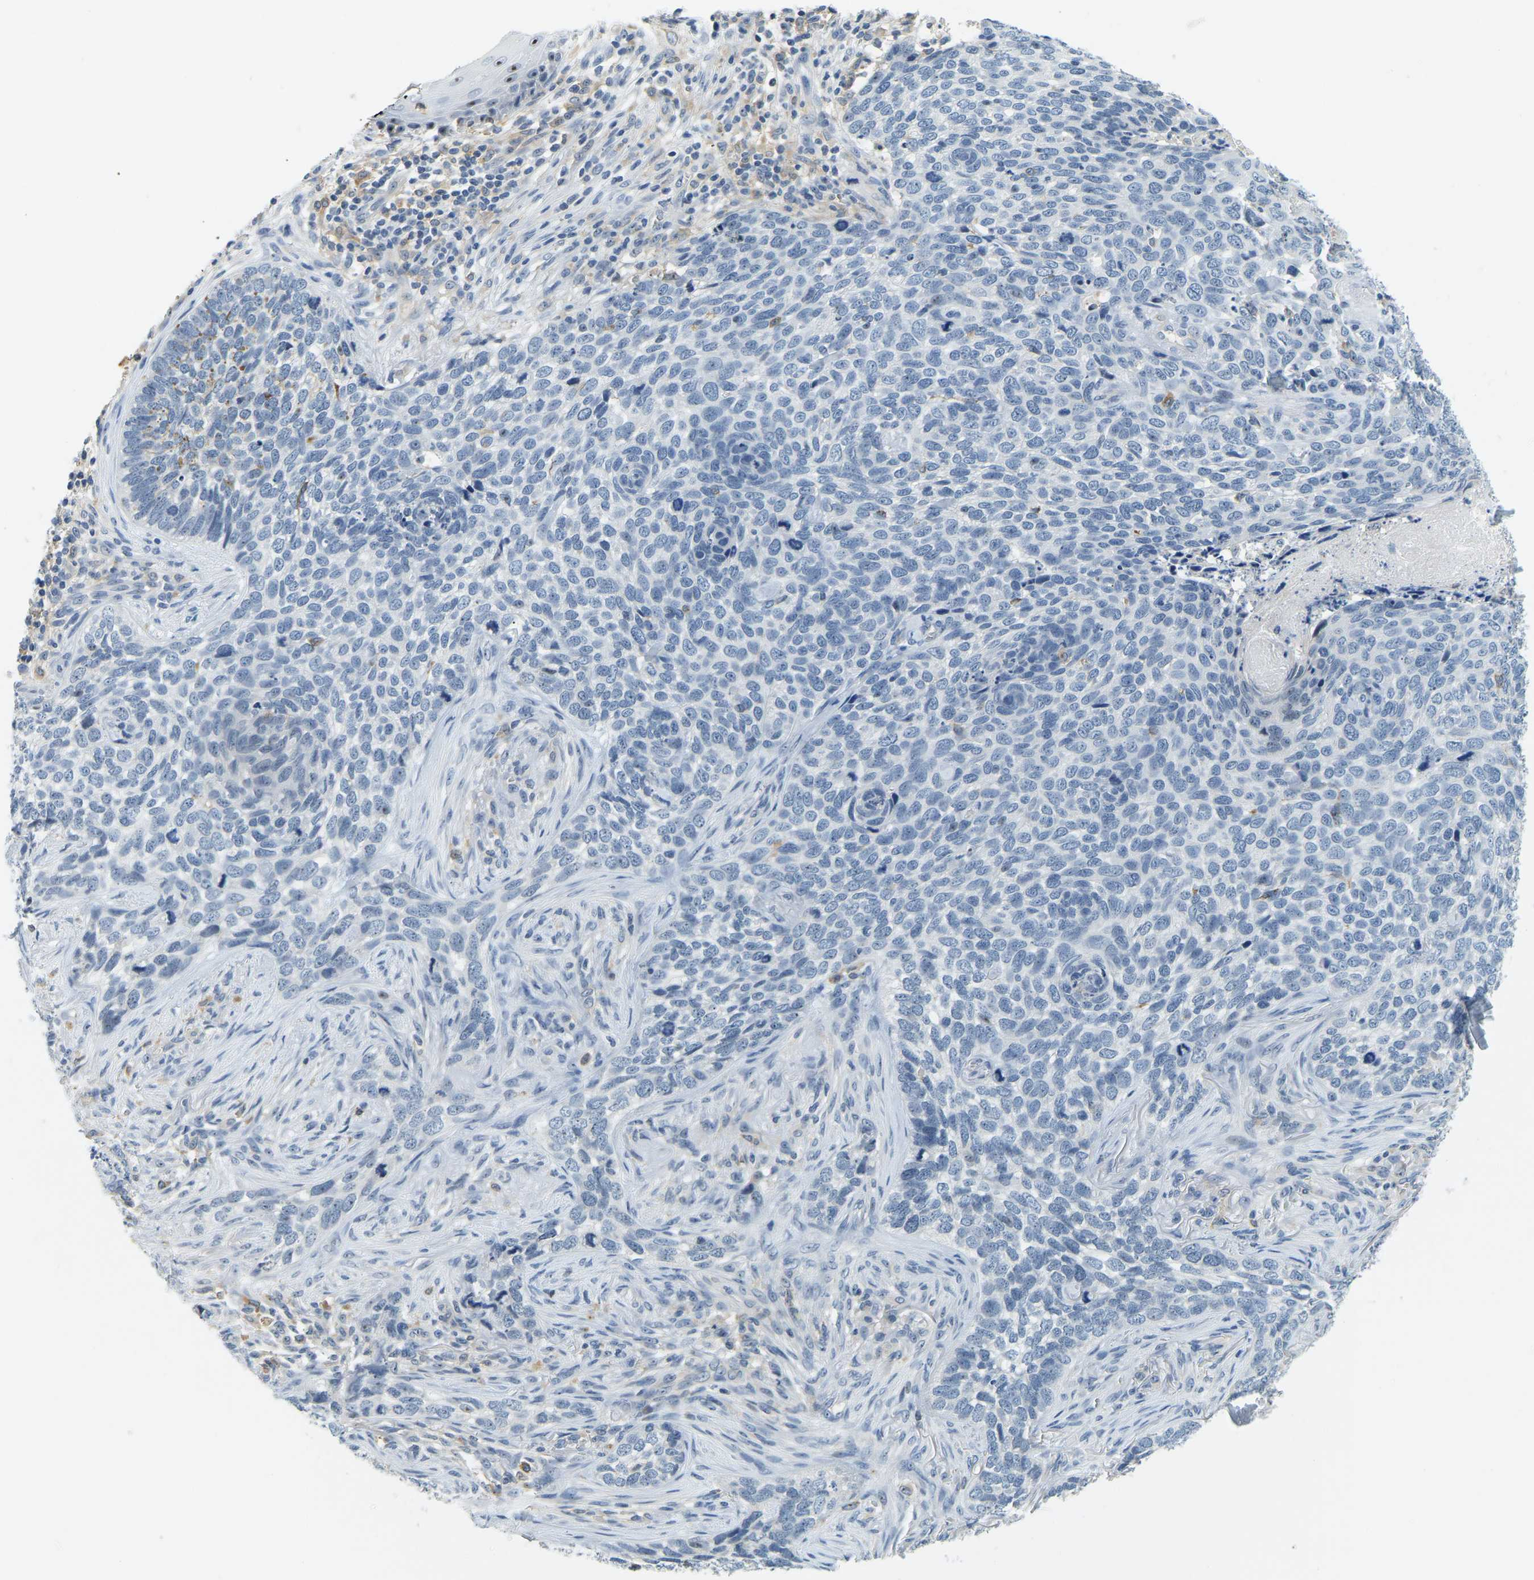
{"staining": {"intensity": "negative", "quantity": "none", "location": "none"}, "tissue": "skin cancer", "cell_type": "Tumor cells", "image_type": "cancer", "snomed": [{"axis": "morphology", "description": "Basal cell carcinoma"}, {"axis": "topography", "description": "Skin"}], "caption": "Immunohistochemistry (IHC) image of neoplastic tissue: human skin cancer stained with DAB (3,3'-diaminobenzidine) reveals no significant protein staining in tumor cells. (Stains: DAB (3,3'-diaminobenzidine) immunohistochemistry with hematoxylin counter stain, Microscopy: brightfield microscopy at high magnification).", "gene": "RRP1", "patient": {"sex": "female", "age": 64}}